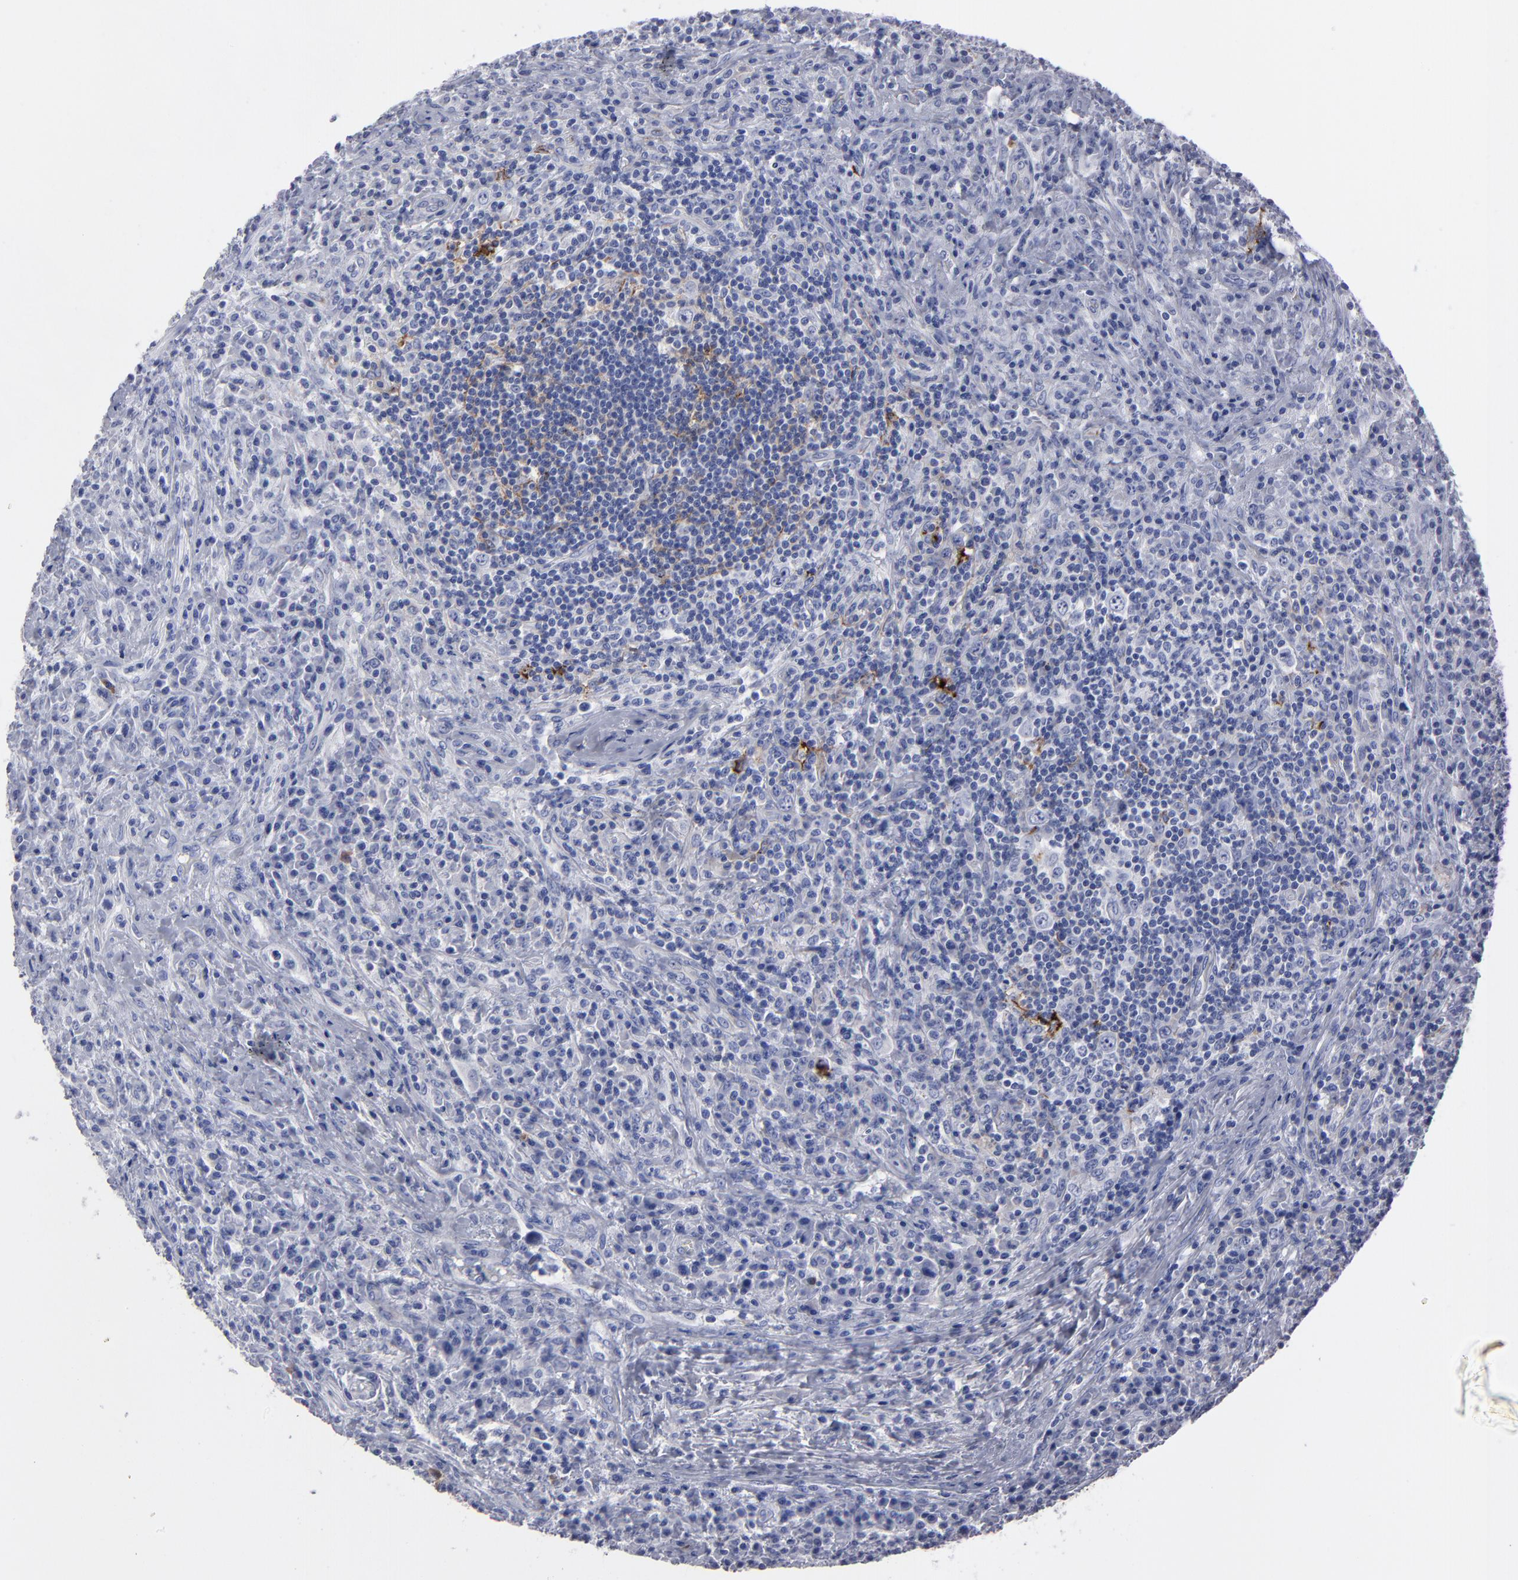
{"staining": {"intensity": "negative", "quantity": "none", "location": "none"}, "tissue": "lymphoma", "cell_type": "Tumor cells", "image_type": "cancer", "snomed": [{"axis": "morphology", "description": "Hodgkin's disease, NOS"}, {"axis": "topography", "description": "Lymph node"}], "caption": "Protein analysis of Hodgkin's disease reveals no significant staining in tumor cells. (DAB IHC, high magnification).", "gene": "CADM3", "patient": {"sex": "female", "age": 25}}